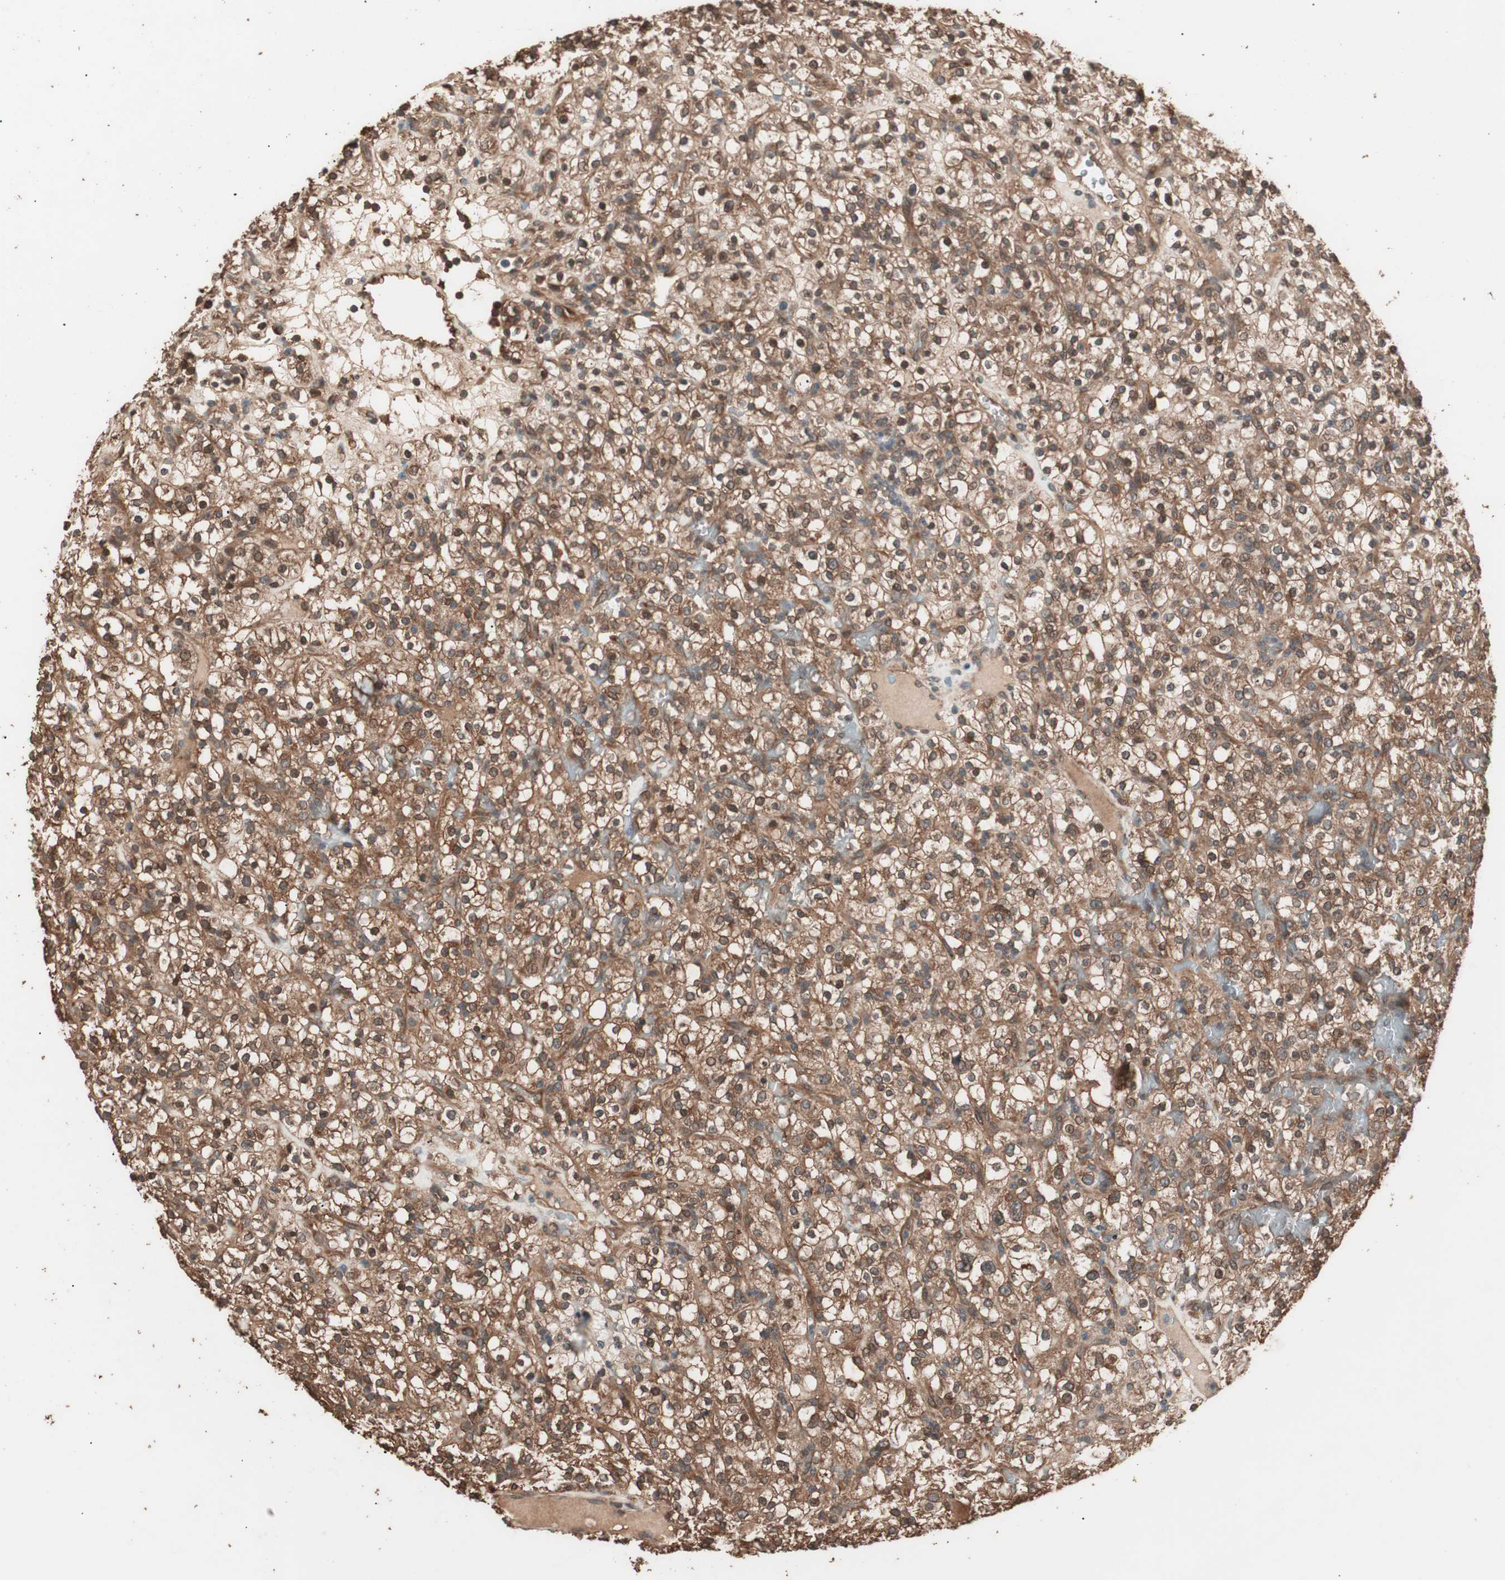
{"staining": {"intensity": "moderate", "quantity": ">75%", "location": "cytoplasmic/membranous"}, "tissue": "renal cancer", "cell_type": "Tumor cells", "image_type": "cancer", "snomed": [{"axis": "morphology", "description": "Normal tissue, NOS"}, {"axis": "morphology", "description": "Adenocarcinoma, NOS"}, {"axis": "topography", "description": "Kidney"}], "caption": "A brown stain shows moderate cytoplasmic/membranous expression of a protein in human renal cancer tumor cells.", "gene": "CCN4", "patient": {"sex": "female", "age": 72}}